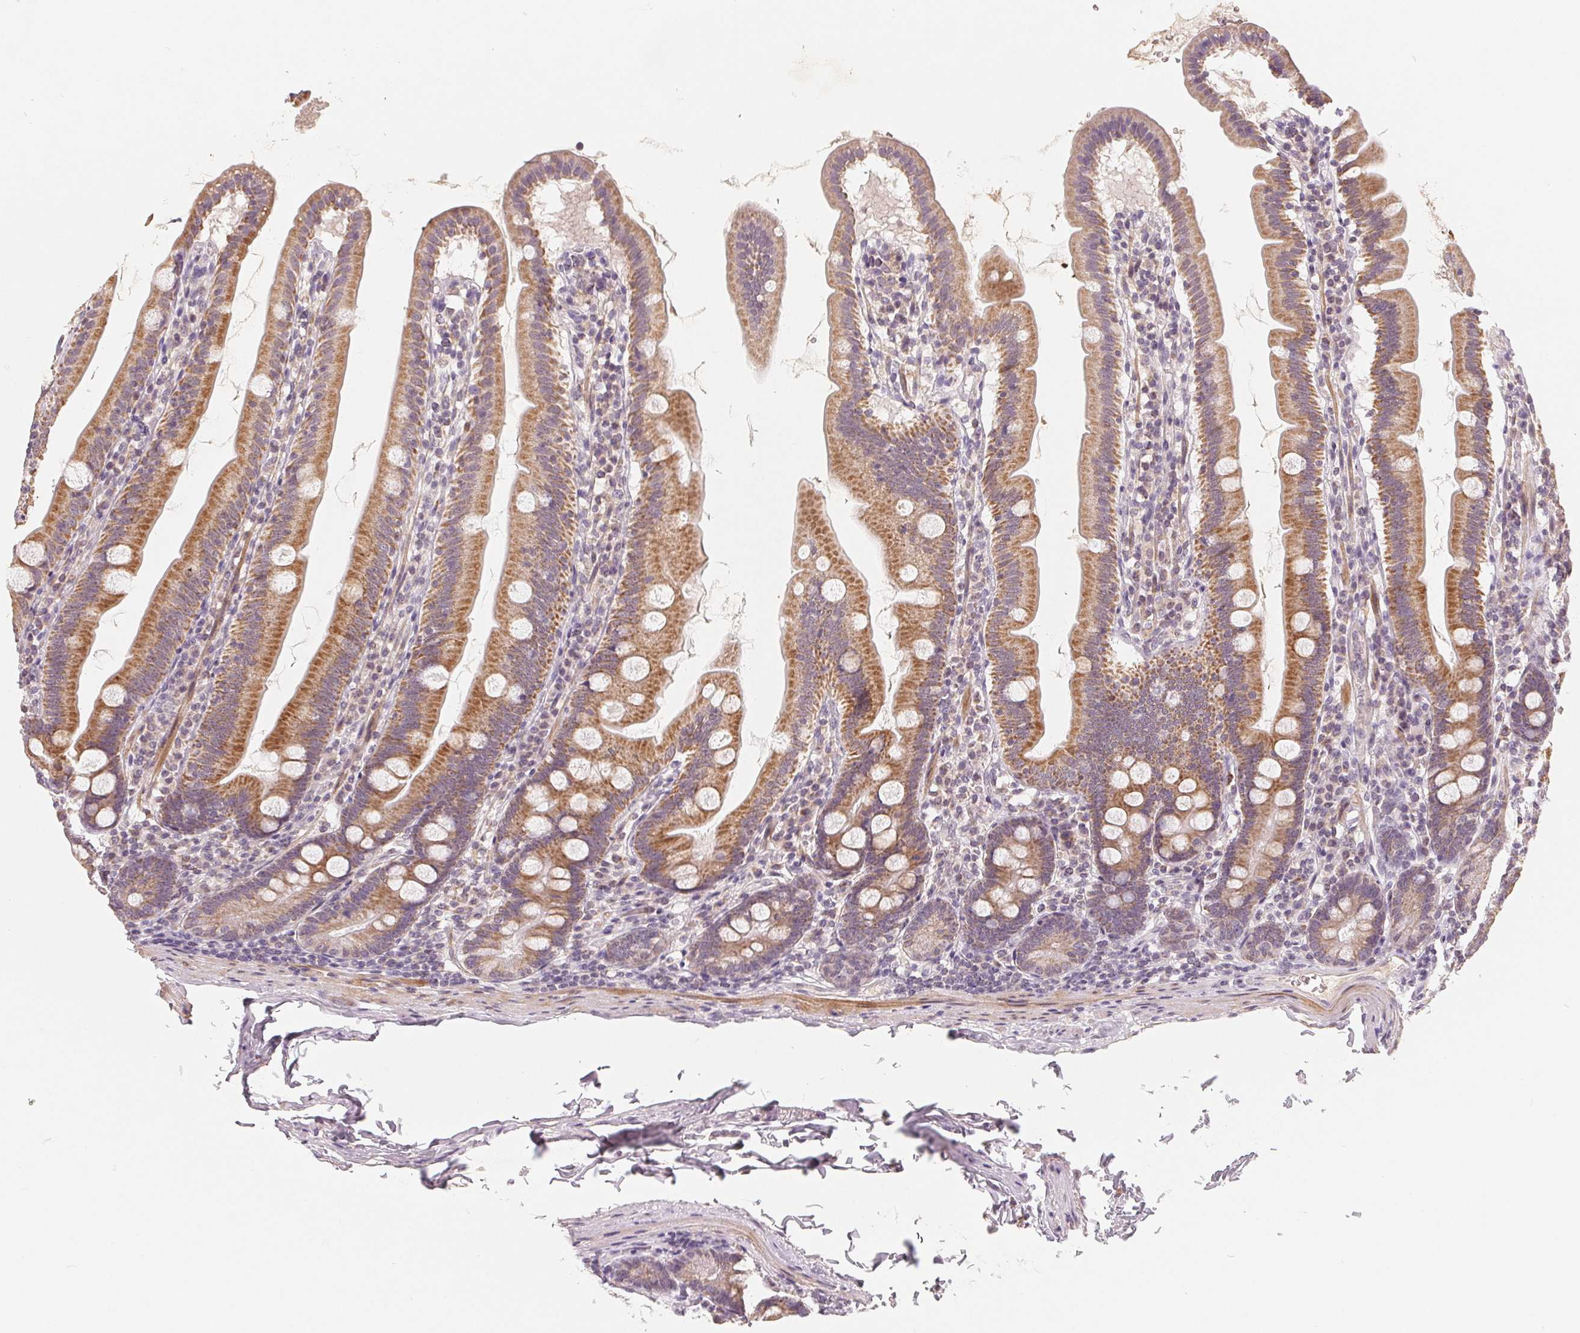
{"staining": {"intensity": "moderate", "quantity": ">75%", "location": "cytoplasmic/membranous"}, "tissue": "duodenum", "cell_type": "Glandular cells", "image_type": "normal", "snomed": [{"axis": "morphology", "description": "Normal tissue, NOS"}, {"axis": "topography", "description": "Duodenum"}], "caption": "Approximately >75% of glandular cells in benign duodenum exhibit moderate cytoplasmic/membranous protein expression as visualized by brown immunohistochemical staining.", "gene": "GHITM", "patient": {"sex": "female", "age": 67}}